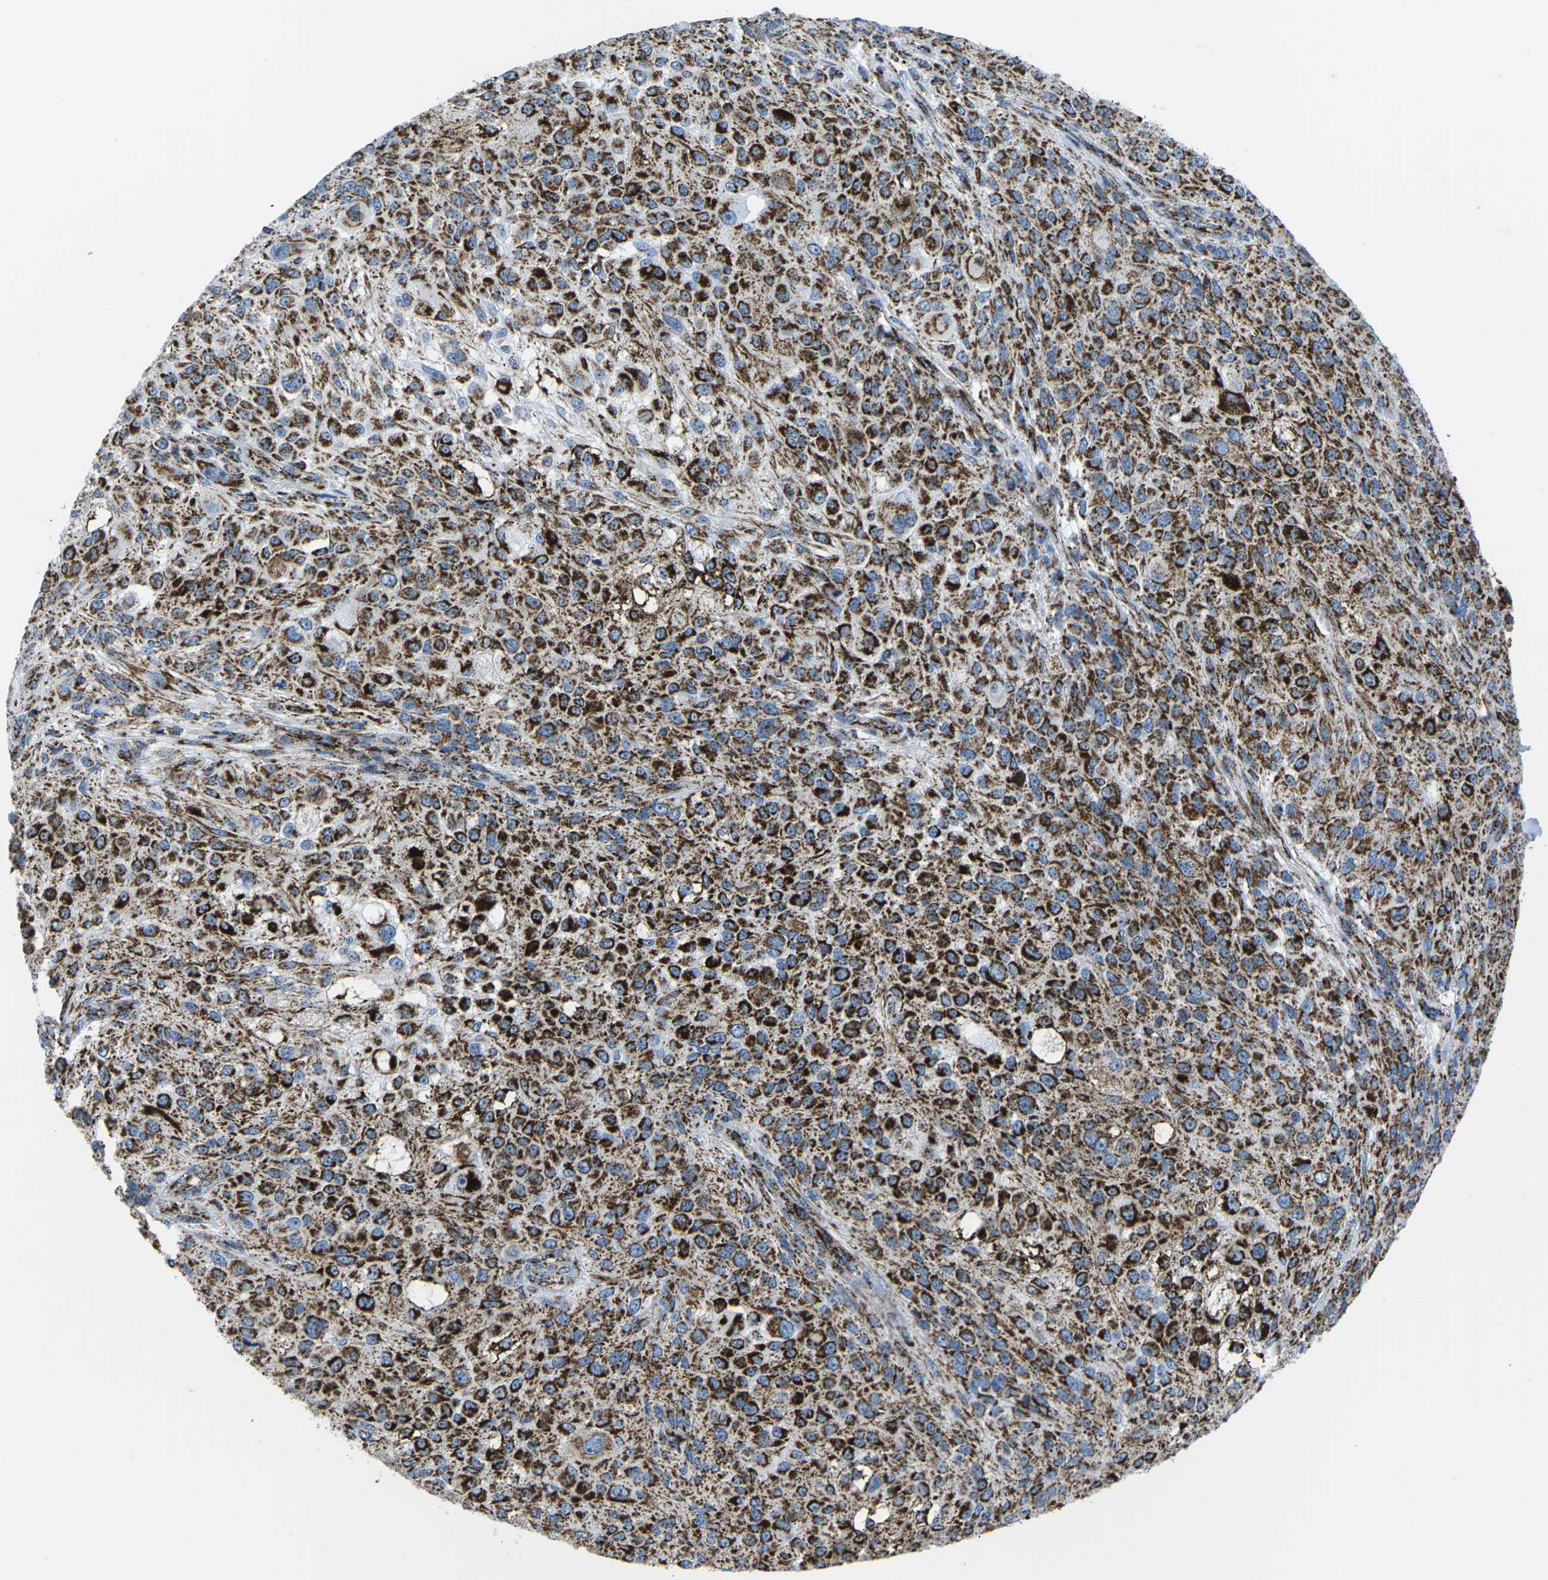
{"staining": {"intensity": "strong", "quantity": ">75%", "location": "cytoplasmic/membranous"}, "tissue": "melanoma", "cell_type": "Tumor cells", "image_type": "cancer", "snomed": [{"axis": "morphology", "description": "Necrosis, NOS"}, {"axis": "morphology", "description": "Malignant melanoma, NOS"}, {"axis": "topography", "description": "Skin"}], "caption": "Strong cytoplasmic/membranous positivity is present in about >75% of tumor cells in malignant melanoma. (DAB (3,3'-diaminobenzidine) IHC with brightfield microscopy, high magnification).", "gene": "COX6C", "patient": {"sex": "female", "age": 87}}